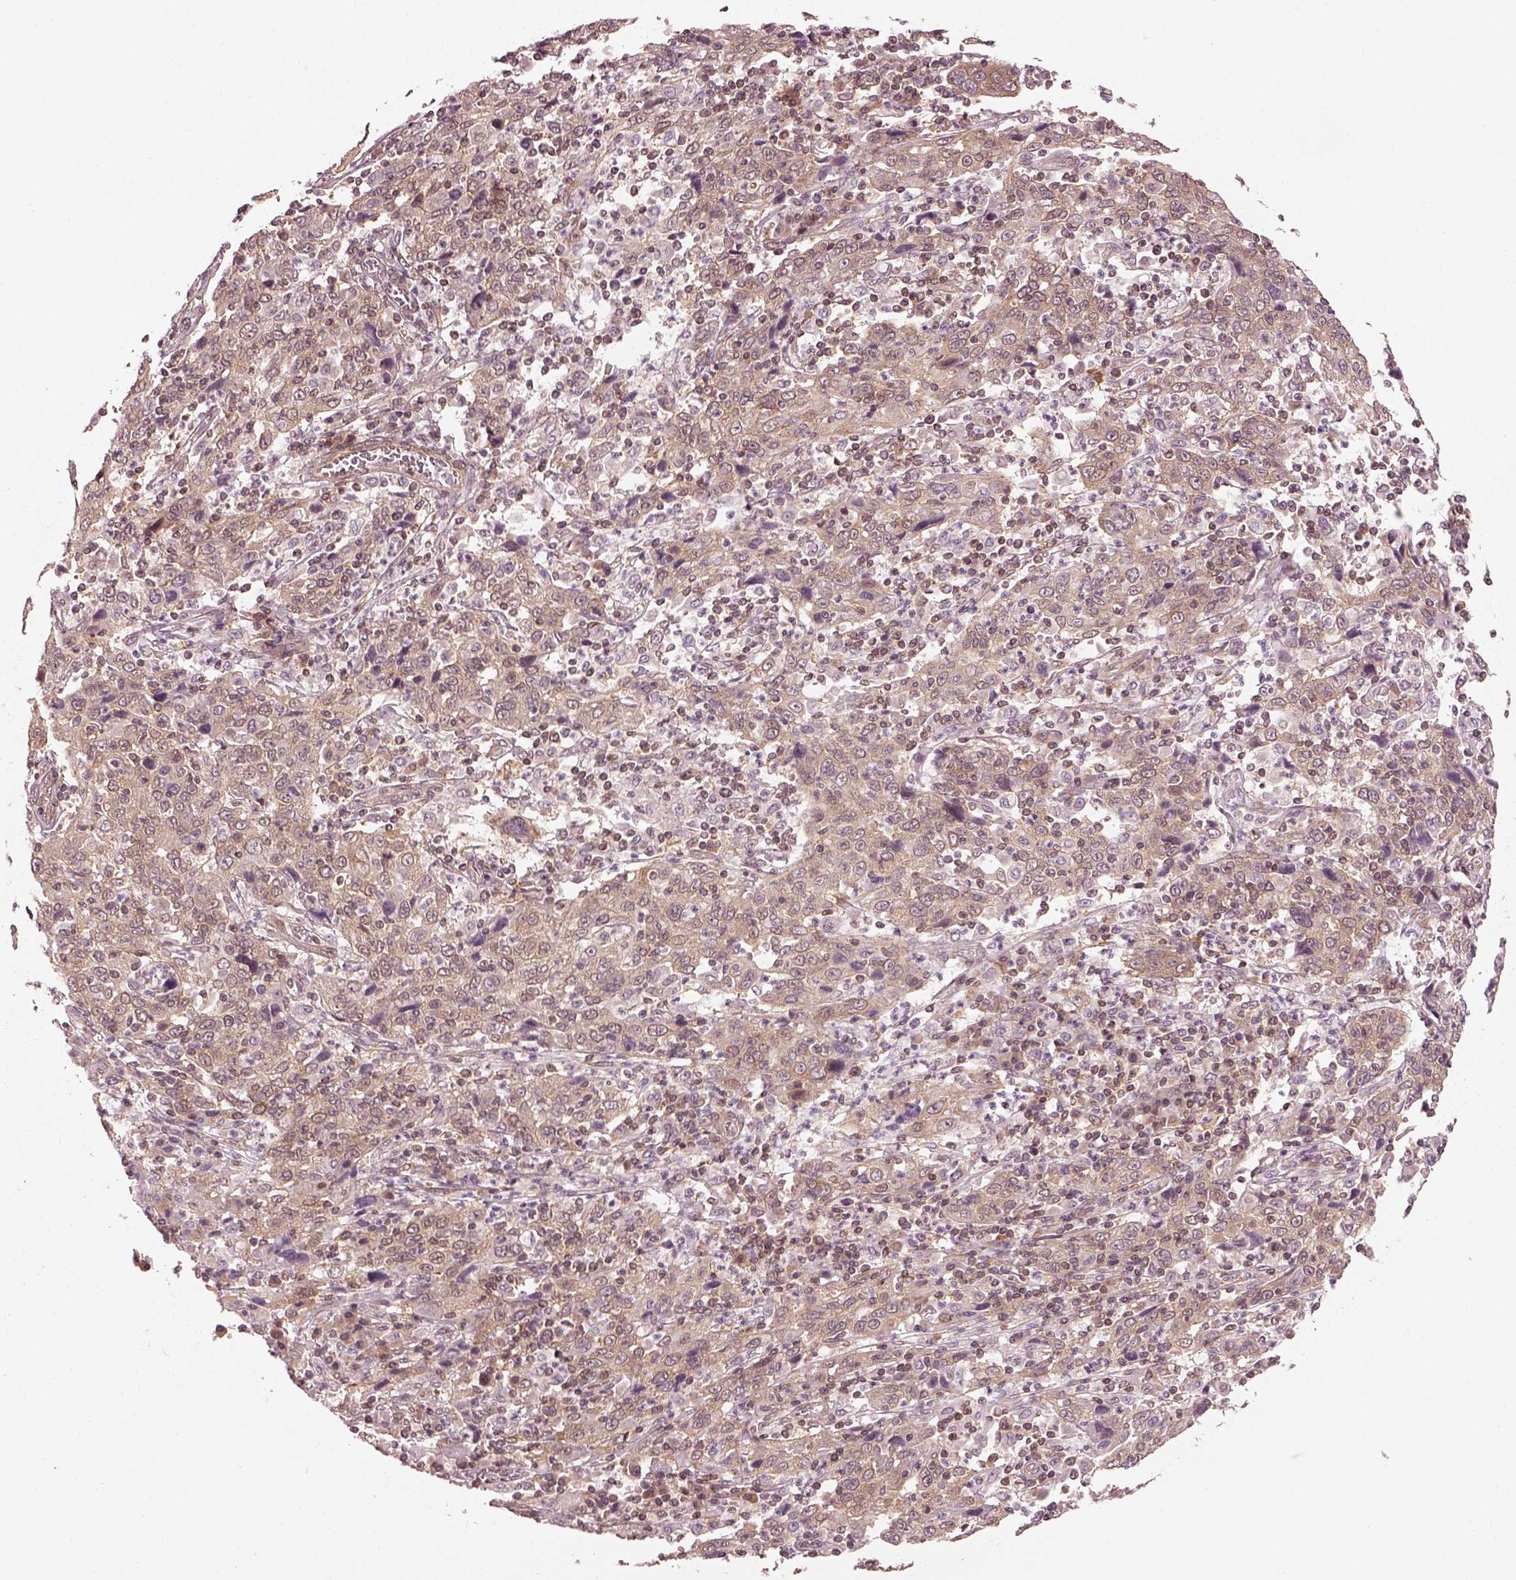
{"staining": {"intensity": "weak", "quantity": "25%-75%", "location": "cytoplasmic/membranous"}, "tissue": "cervical cancer", "cell_type": "Tumor cells", "image_type": "cancer", "snomed": [{"axis": "morphology", "description": "Squamous cell carcinoma, NOS"}, {"axis": "topography", "description": "Cervix"}], "caption": "DAB (3,3'-diaminobenzidine) immunohistochemical staining of cervical cancer demonstrates weak cytoplasmic/membranous protein positivity in approximately 25%-75% of tumor cells.", "gene": "LSM14A", "patient": {"sex": "female", "age": 46}}